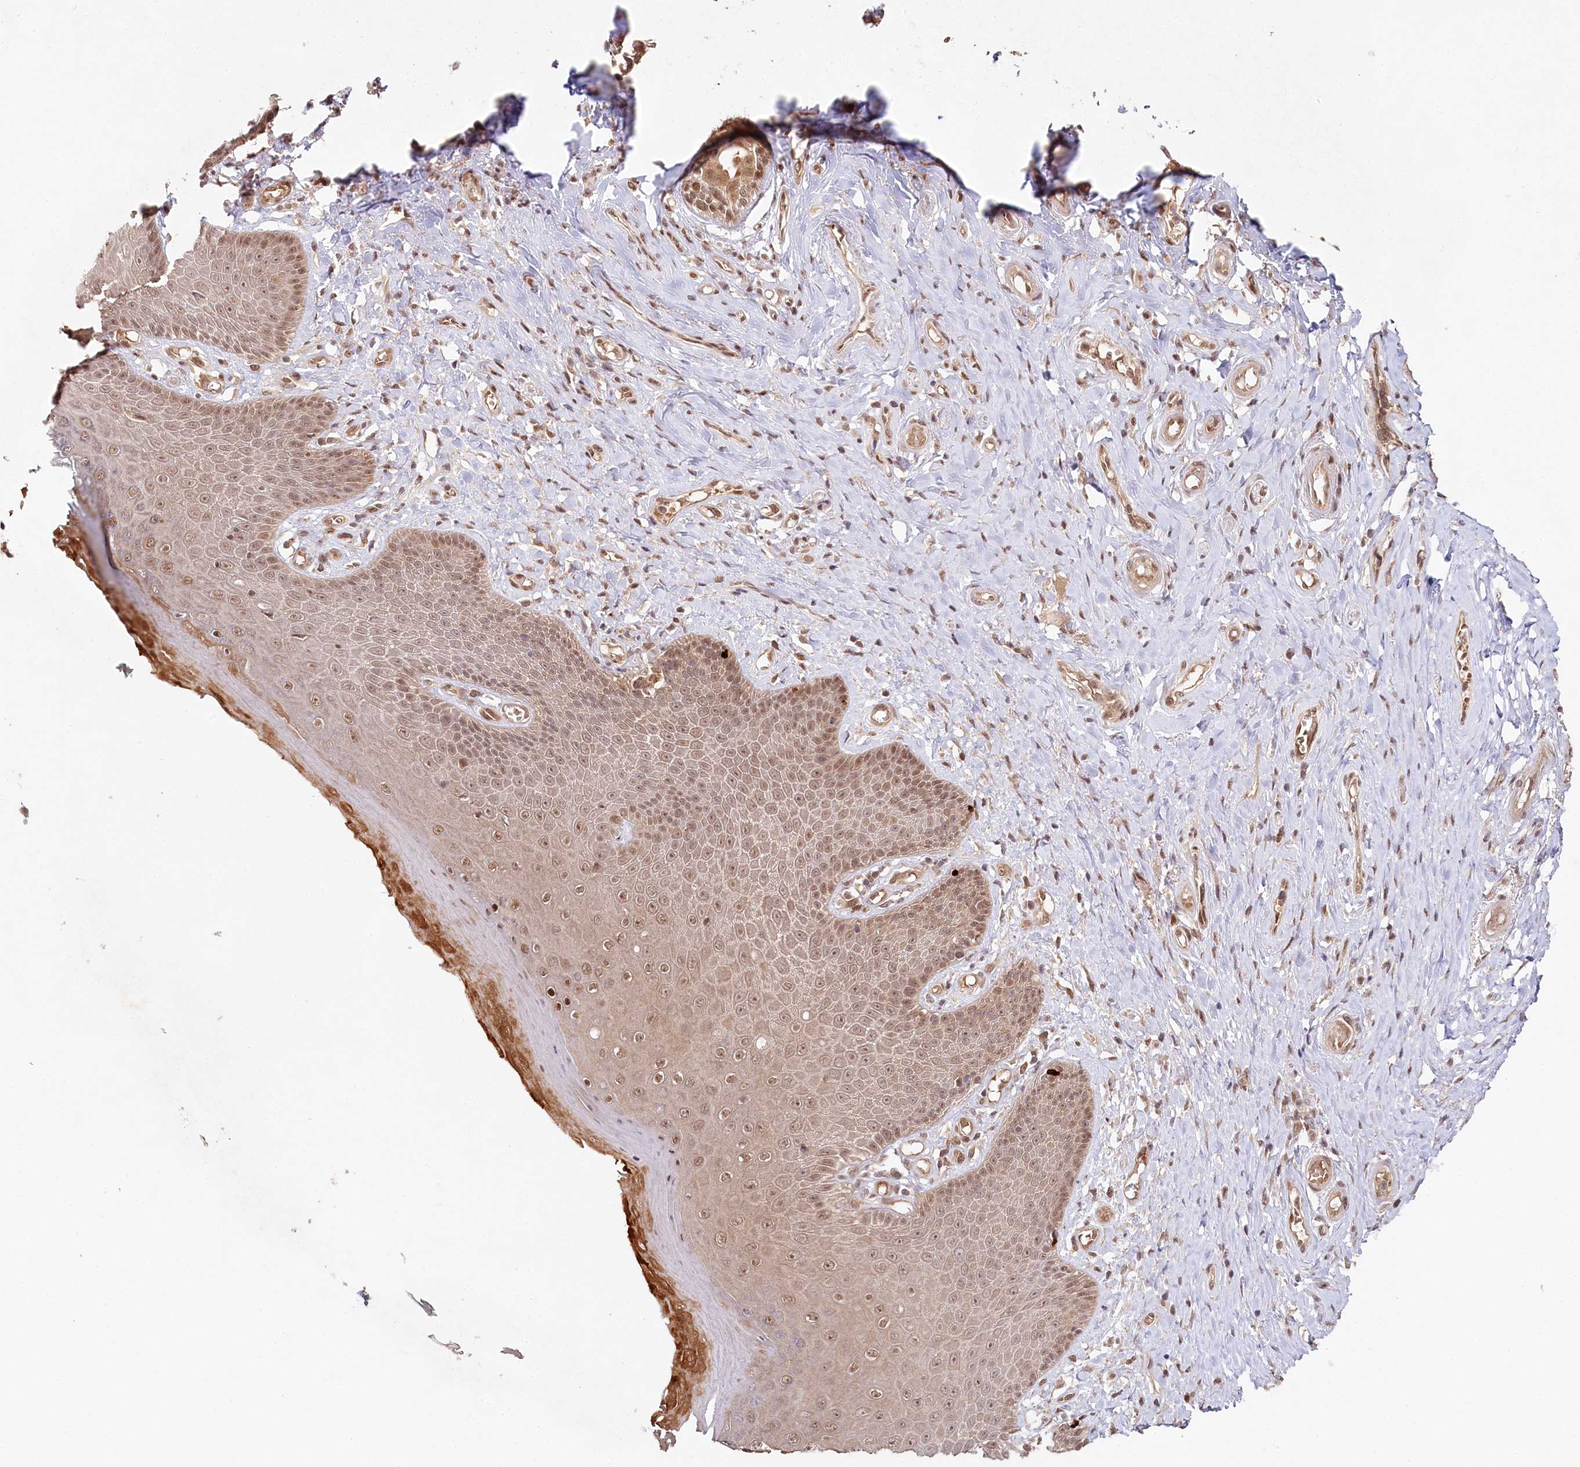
{"staining": {"intensity": "moderate", "quantity": ">75%", "location": "cytoplasmic/membranous,nuclear"}, "tissue": "skin", "cell_type": "Epidermal cells", "image_type": "normal", "snomed": [{"axis": "morphology", "description": "Normal tissue, NOS"}, {"axis": "topography", "description": "Anal"}], "caption": "Immunohistochemistry (IHC) staining of normal skin, which displays medium levels of moderate cytoplasmic/membranous,nuclear staining in approximately >75% of epidermal cells indicating moderate cytoplasmic/membranous,nuclear protein positivity. The staining was performed using DAB (3,3'-diaminobenzidine) (brown) for protein detection and nuclei were counterstained in hematoxylin (blue).", "gene": "CCDC65", "patient": {"sex": "male", "age": 78}}